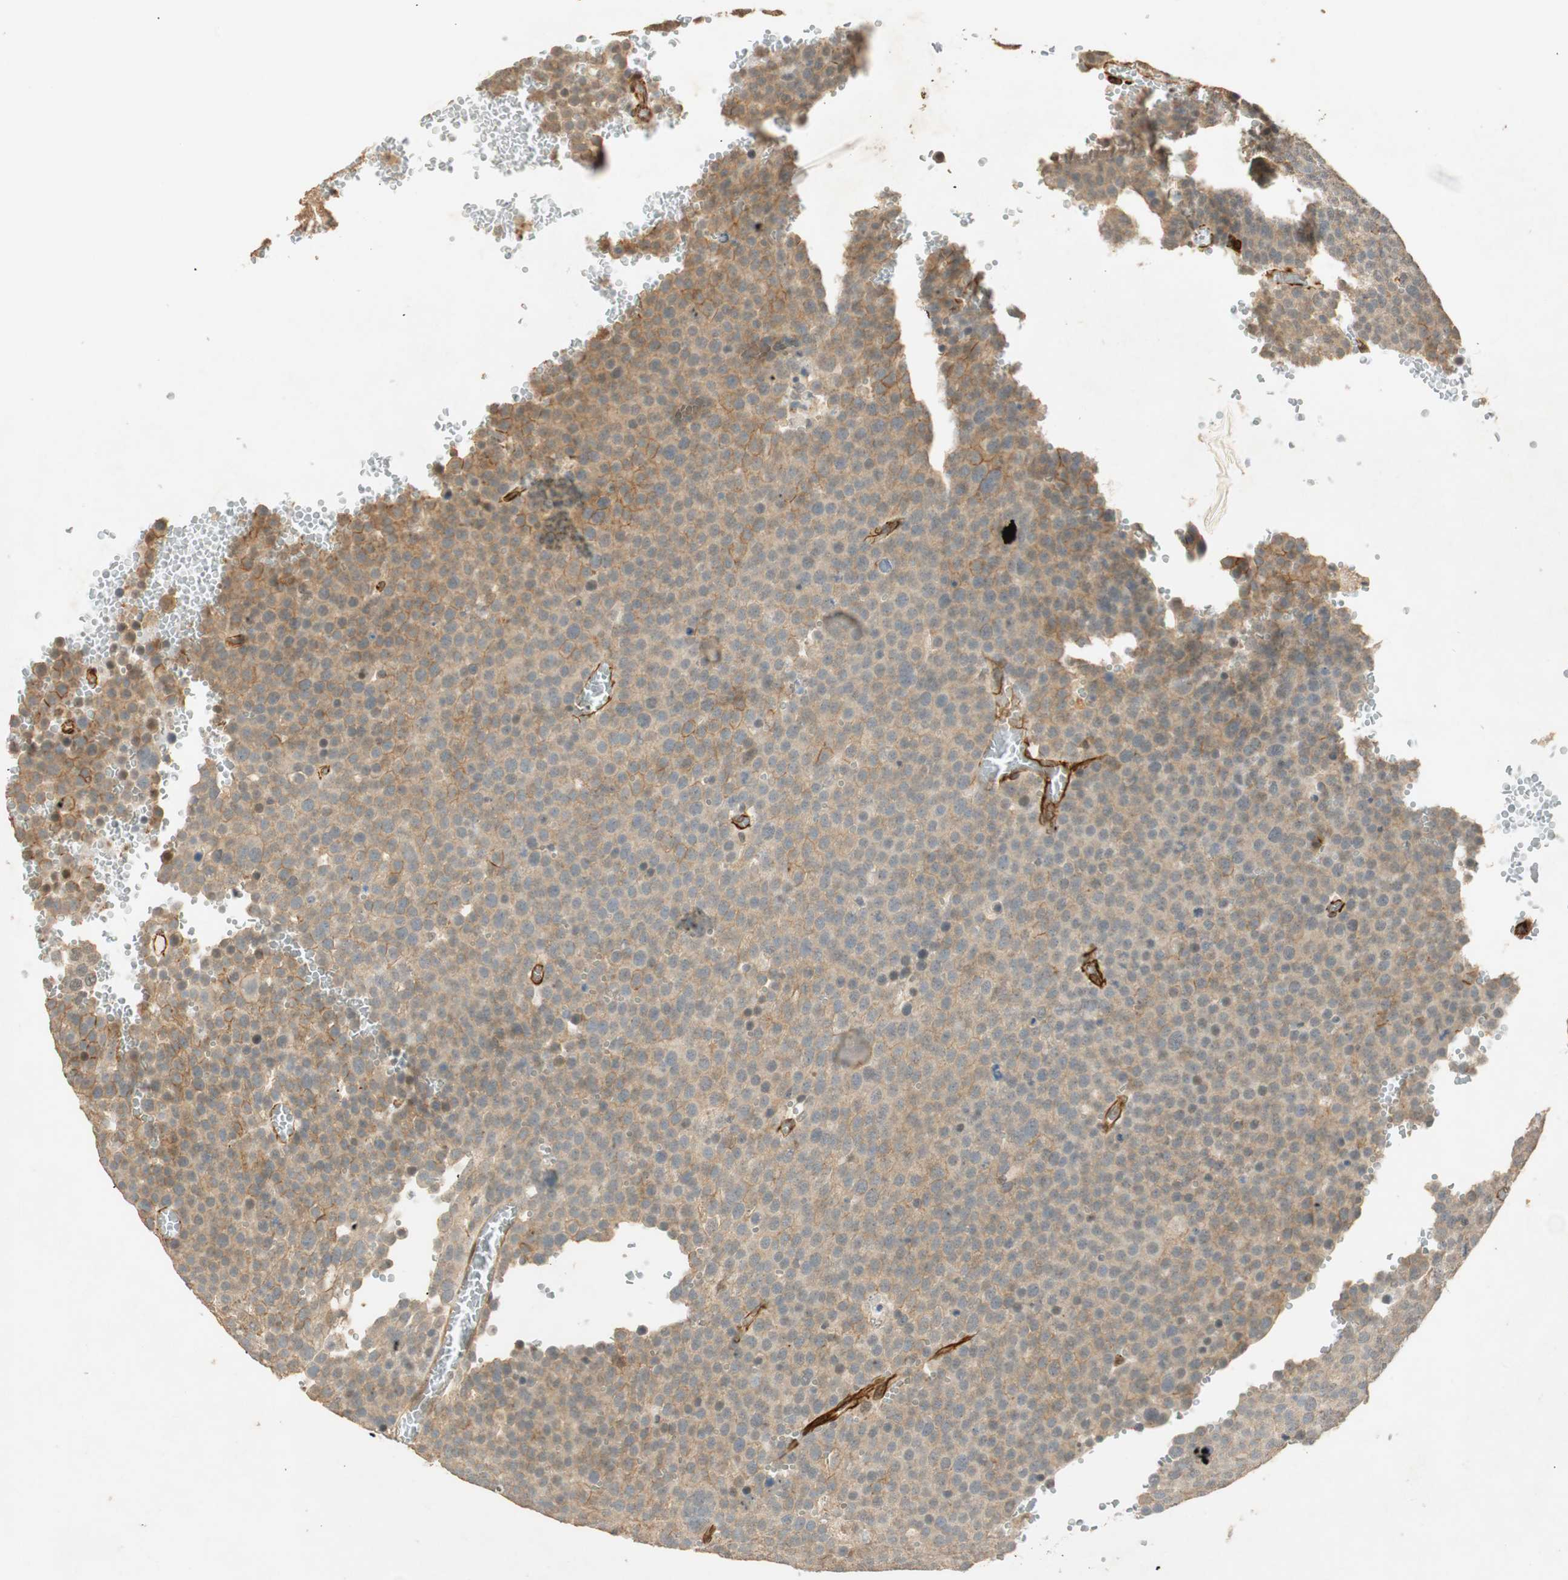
{"staining": {"intensity": "weak", "quantity": ">75%", "location": "cytoplasmic/membranous"}, "tissue": "testis cancer", "cell_type": "Tumor cells", "image_type": "cancer", "snomed": [{"axis": "morphology", "description": "Seminoma, NOS"}, {"axis": "topography", "description": "Testis"}], "caption": "IHC photomicrograph of neoplastic tissue: testis seminoma stained using immunohistochemistry reveals low levels of weak protein expression localized specifically in the cytoplasmic/membranous of tumor cells, appearing as a cytoplasmic/membranous brown color.", "gene": "NES", "patient": {"sex": "male", "age": 71}}